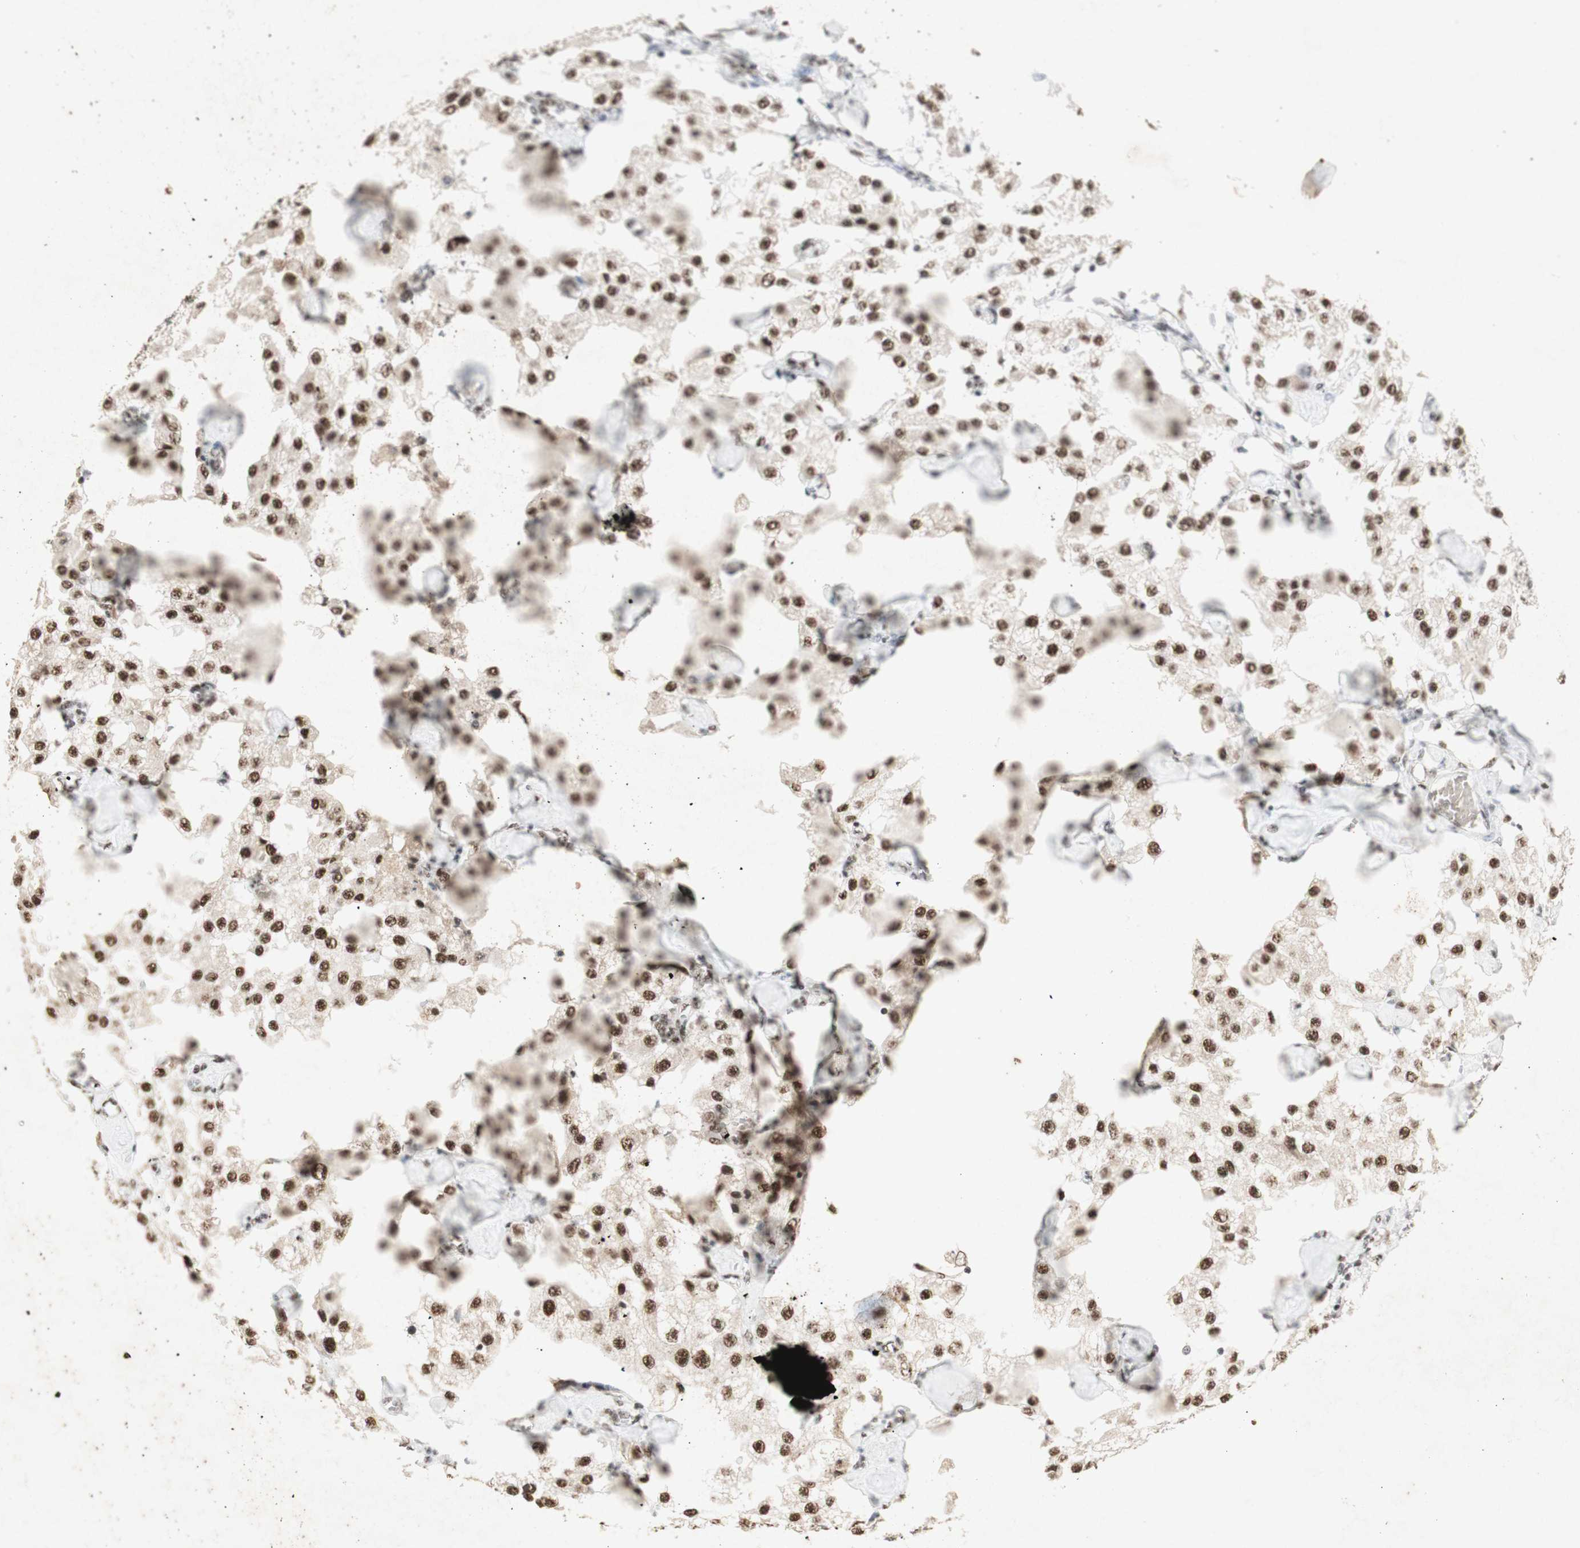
{"staining": {"intensity": "moderate", "quantity": ">75%", "location": "nuclear"}, "tissue": "carcinoid", "cell_type": "Tumor cells", "image_type": "cancer", "snomed": [{"axis": "morphology", "description": "Carcinoid, malignant, NOS"}, {"axis": "topography", "description": "Pancreas"}], "caption": "A high-resolution histopathology image shows immunohistochemistry (IHC) staining of carcinoid, which demonstrates moderate nuclear staining in about >75% of tumor cells.", "gene": "SNRPB", "patient": {"sex": "male", "age": 41}}